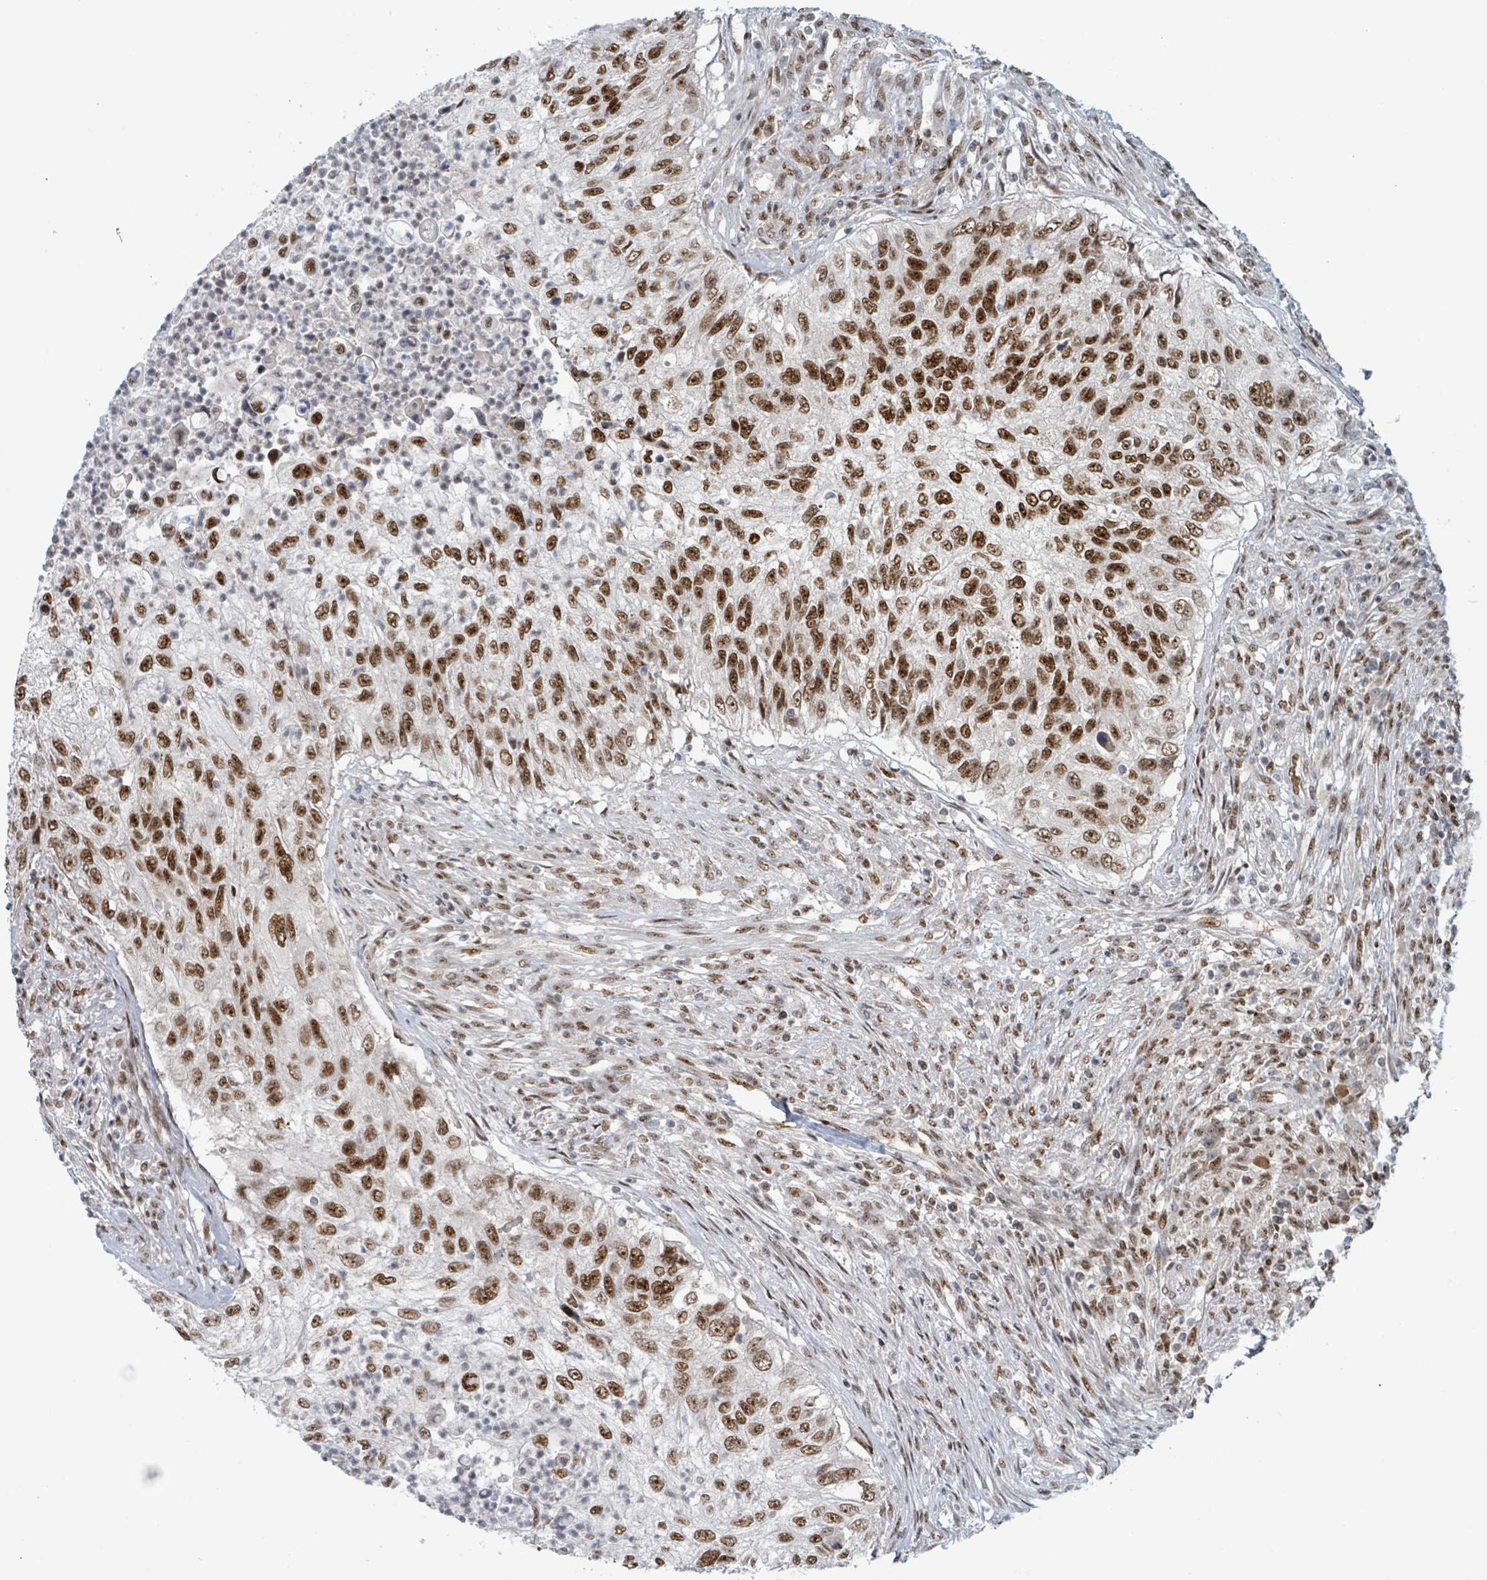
{"staining": {"intensity": "strong", "quantity": ">75%", "location": "nuclear"}, "tissue": "urothelial cancer", "cell_type": "Tumor cells", "image_type": "cancer", "snomed": [{"axis": "morphology", "description": "Urothelial carcinoma, High grade"}, {"axis": "topography", "description": "Urinary bladder"}], "caption": "Human urothelial cancer stained for a protein (brown) displays strong nuclear positive expression in about >75% of tumor cells.", "gene": "KLF3", "patient": {"sex": "female", "age": 60}}